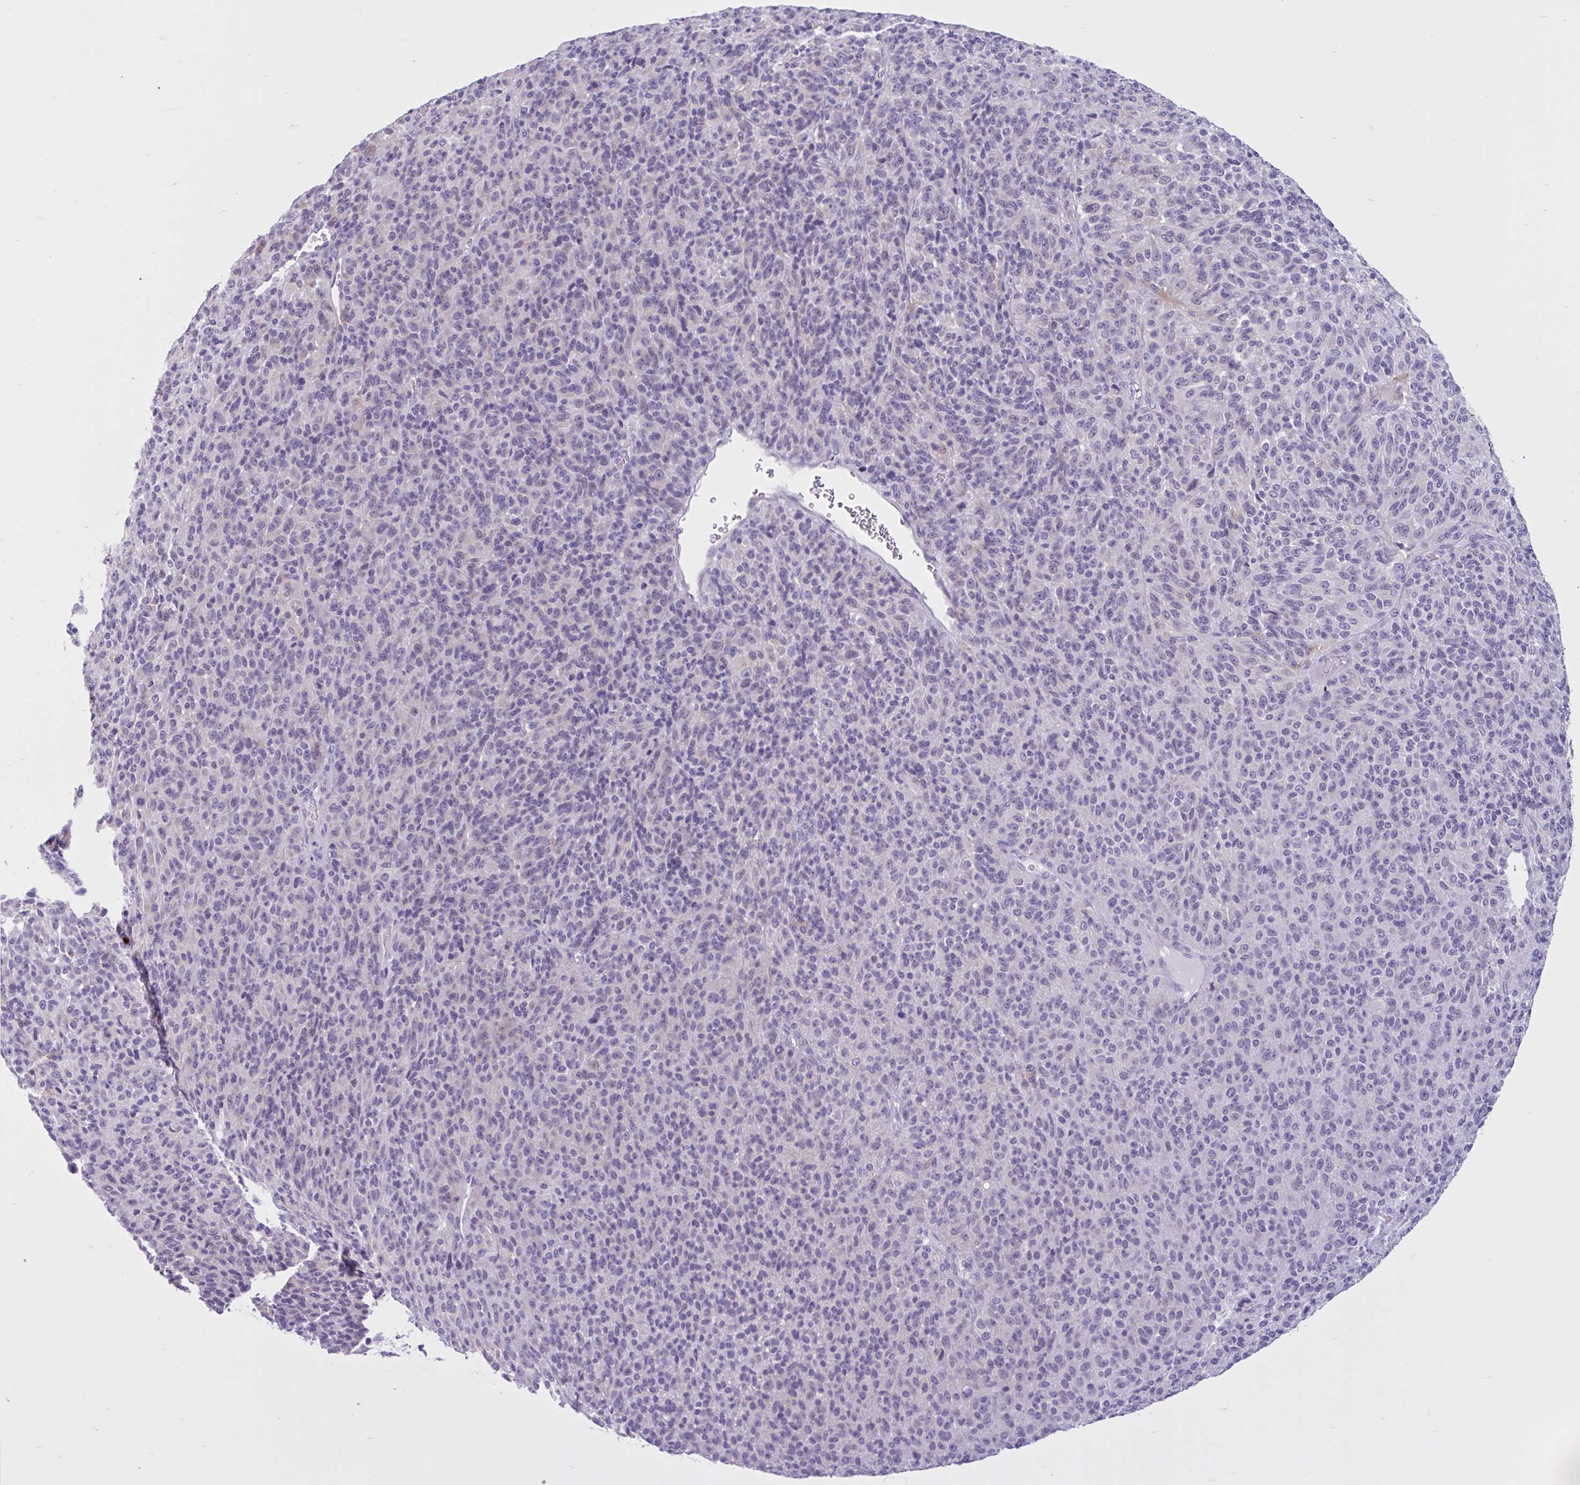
{"staining": {"intensity": "negative", "quantity": "none", "location": "none"}, "tissue": "melanoma", "cell_type": "Tumor cells", "image_type": "cancer", "snomed": [{"axis": "morphology", "description": "Malignant melanoma, Metastatic site"}, {"axis": "topography", "description": "Brain"}], "caption": "Immunohistochemical staining of melanoma reveals no significant expression in tumor cells.", "gene": "CEP120", "patient": {"sex": "female", "age": 56}}